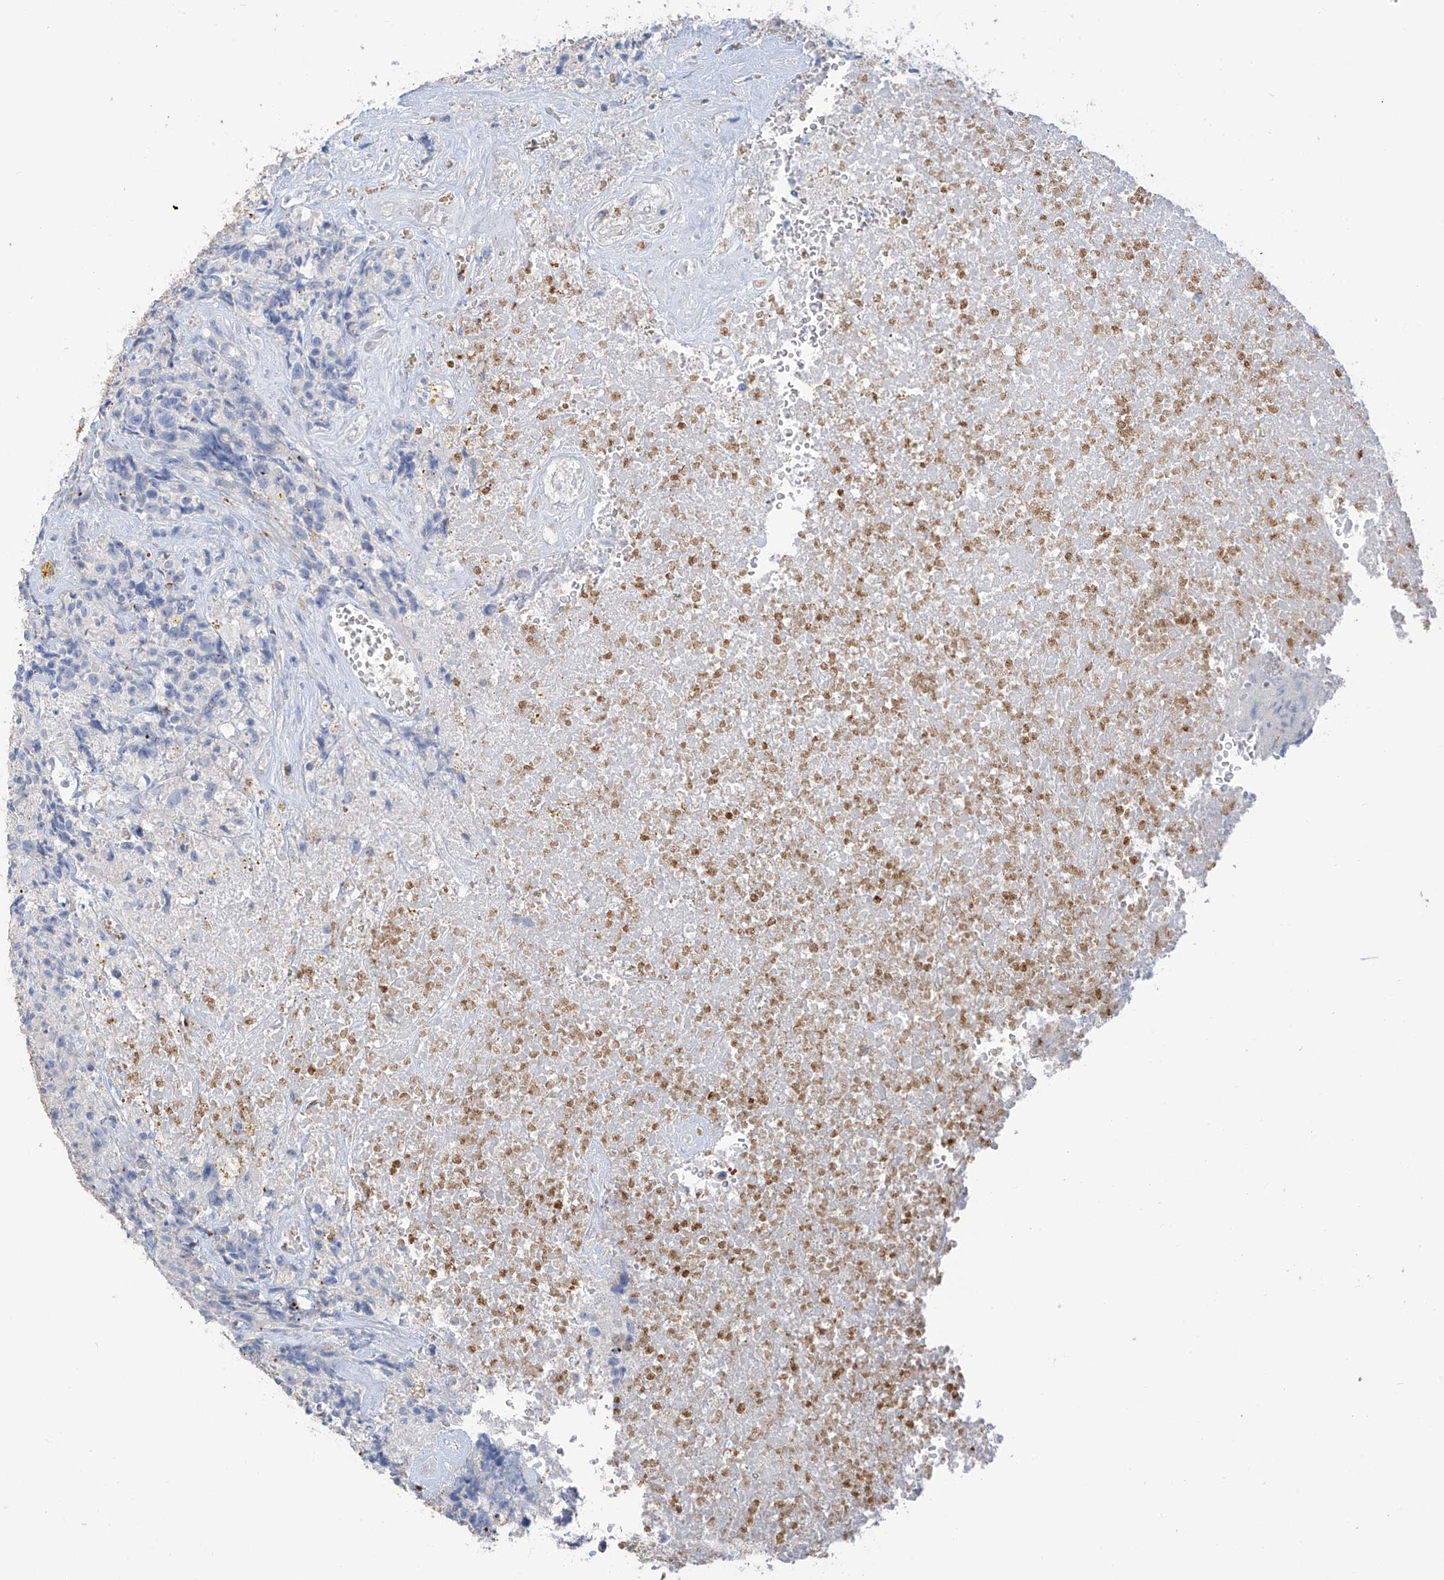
{"staining": {"intensity": "negative", "quantity": "none", "location": "none"}, "tissue": "glioma", "cell_type": "Tumor cells", "image_type": "cancer", "snomed": [{"axis": "morphology", "description": "Glioma, malignant, High grade"}, {"axis": "topography", "description": "Brain"}], "caption": "Glioma stained for a protein using immunohistochemistry reveals no positivity tumor cells.", "gene": "PAFAH1B3", "patient": {"sex": "male", "age": 69}}